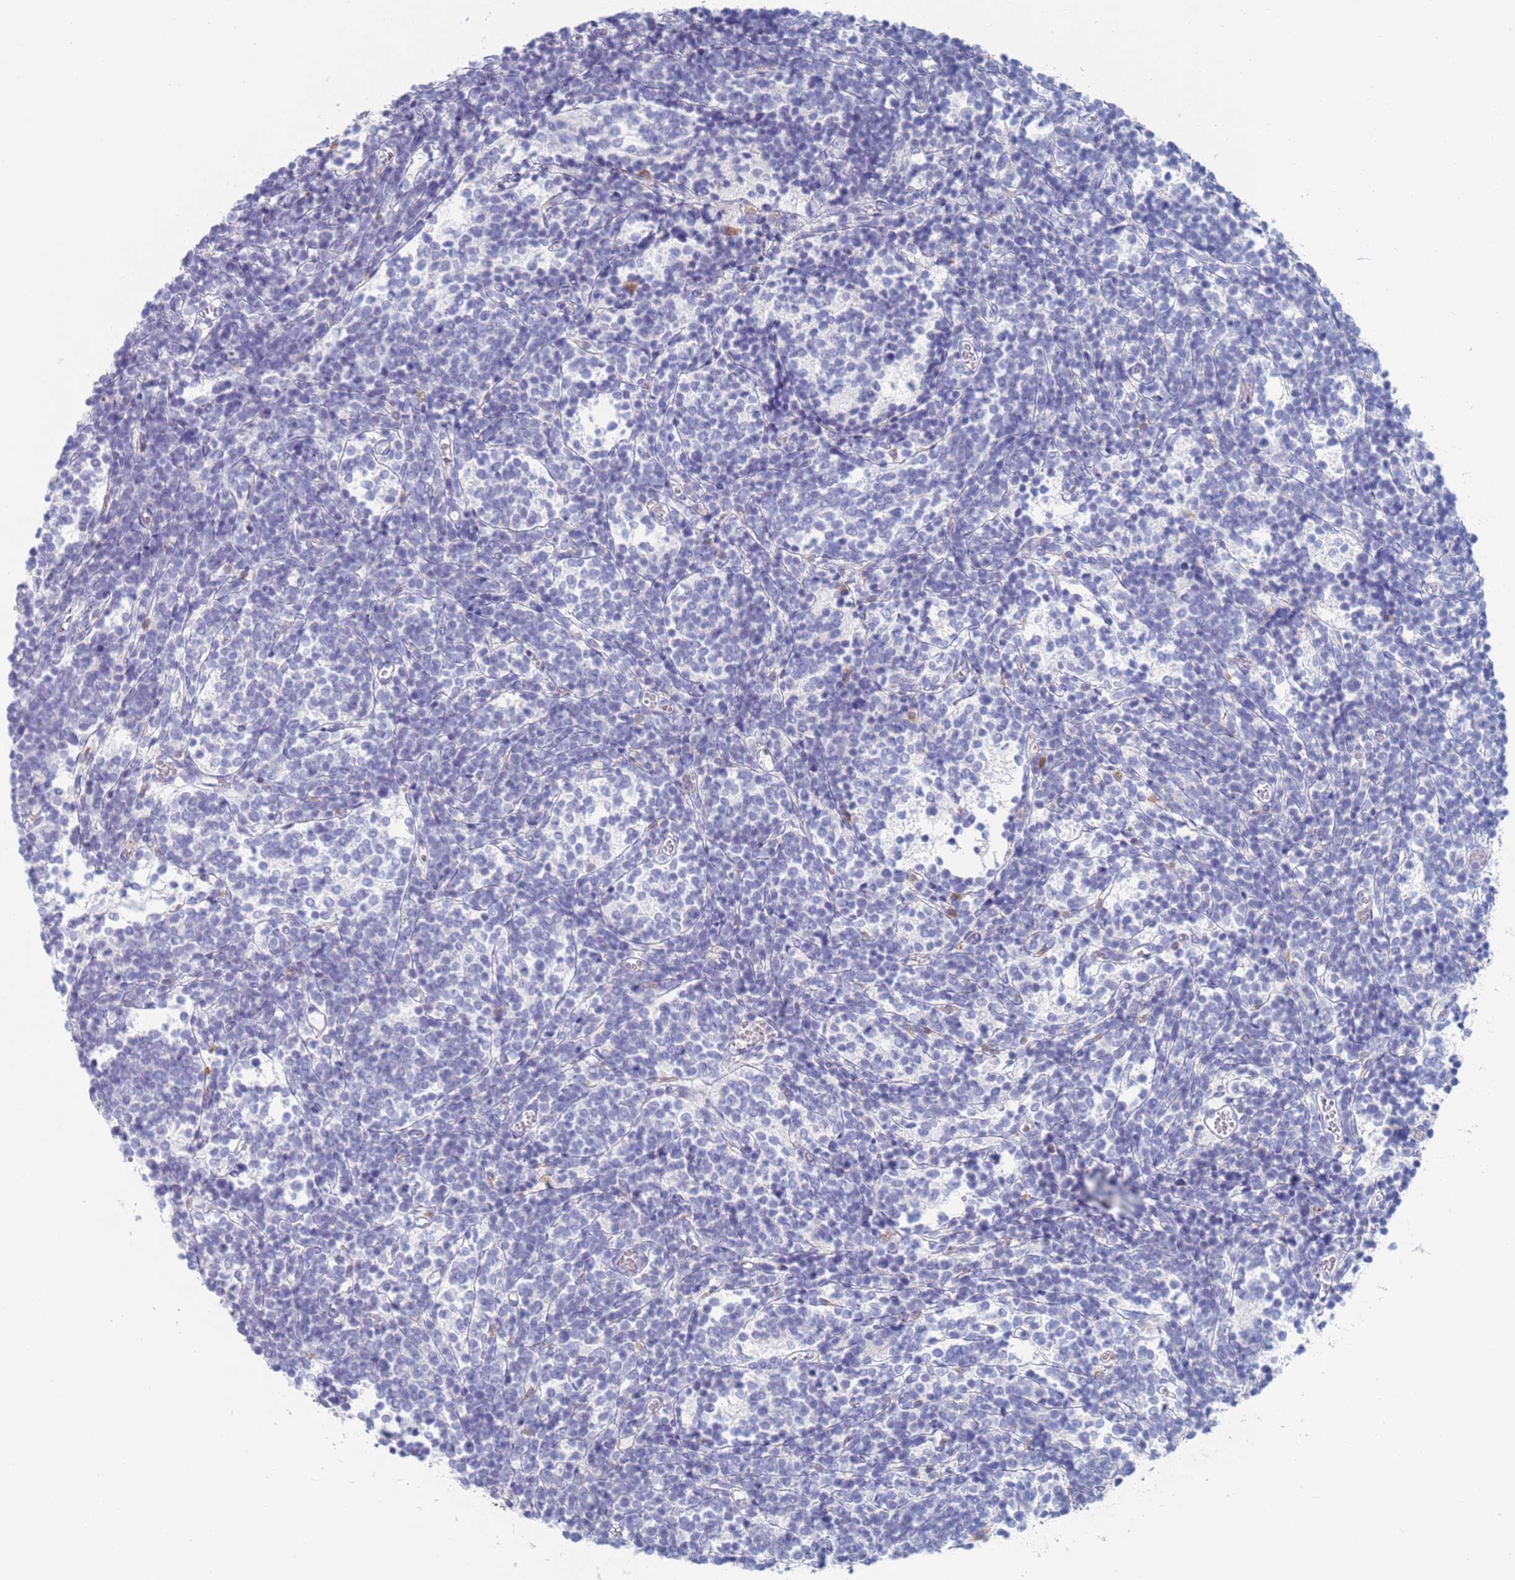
{"staining": {"intensity": "negative", "quantity": "none", "location": "none"}, "tissue": "glioma", "cell_type": "Tumor cells", "image_type": "cancer", "snomed": [{"axis": "morphology", "description": "Glioma, malignant, Low grade"}, {"axis": "topography", "description": "Brain"}], "caption": "Tumor cells are negative for protein expression in human malignant low-grade glioma.", "gene": "FUCA1", "patient": {"sex": "female", "age": 1}}